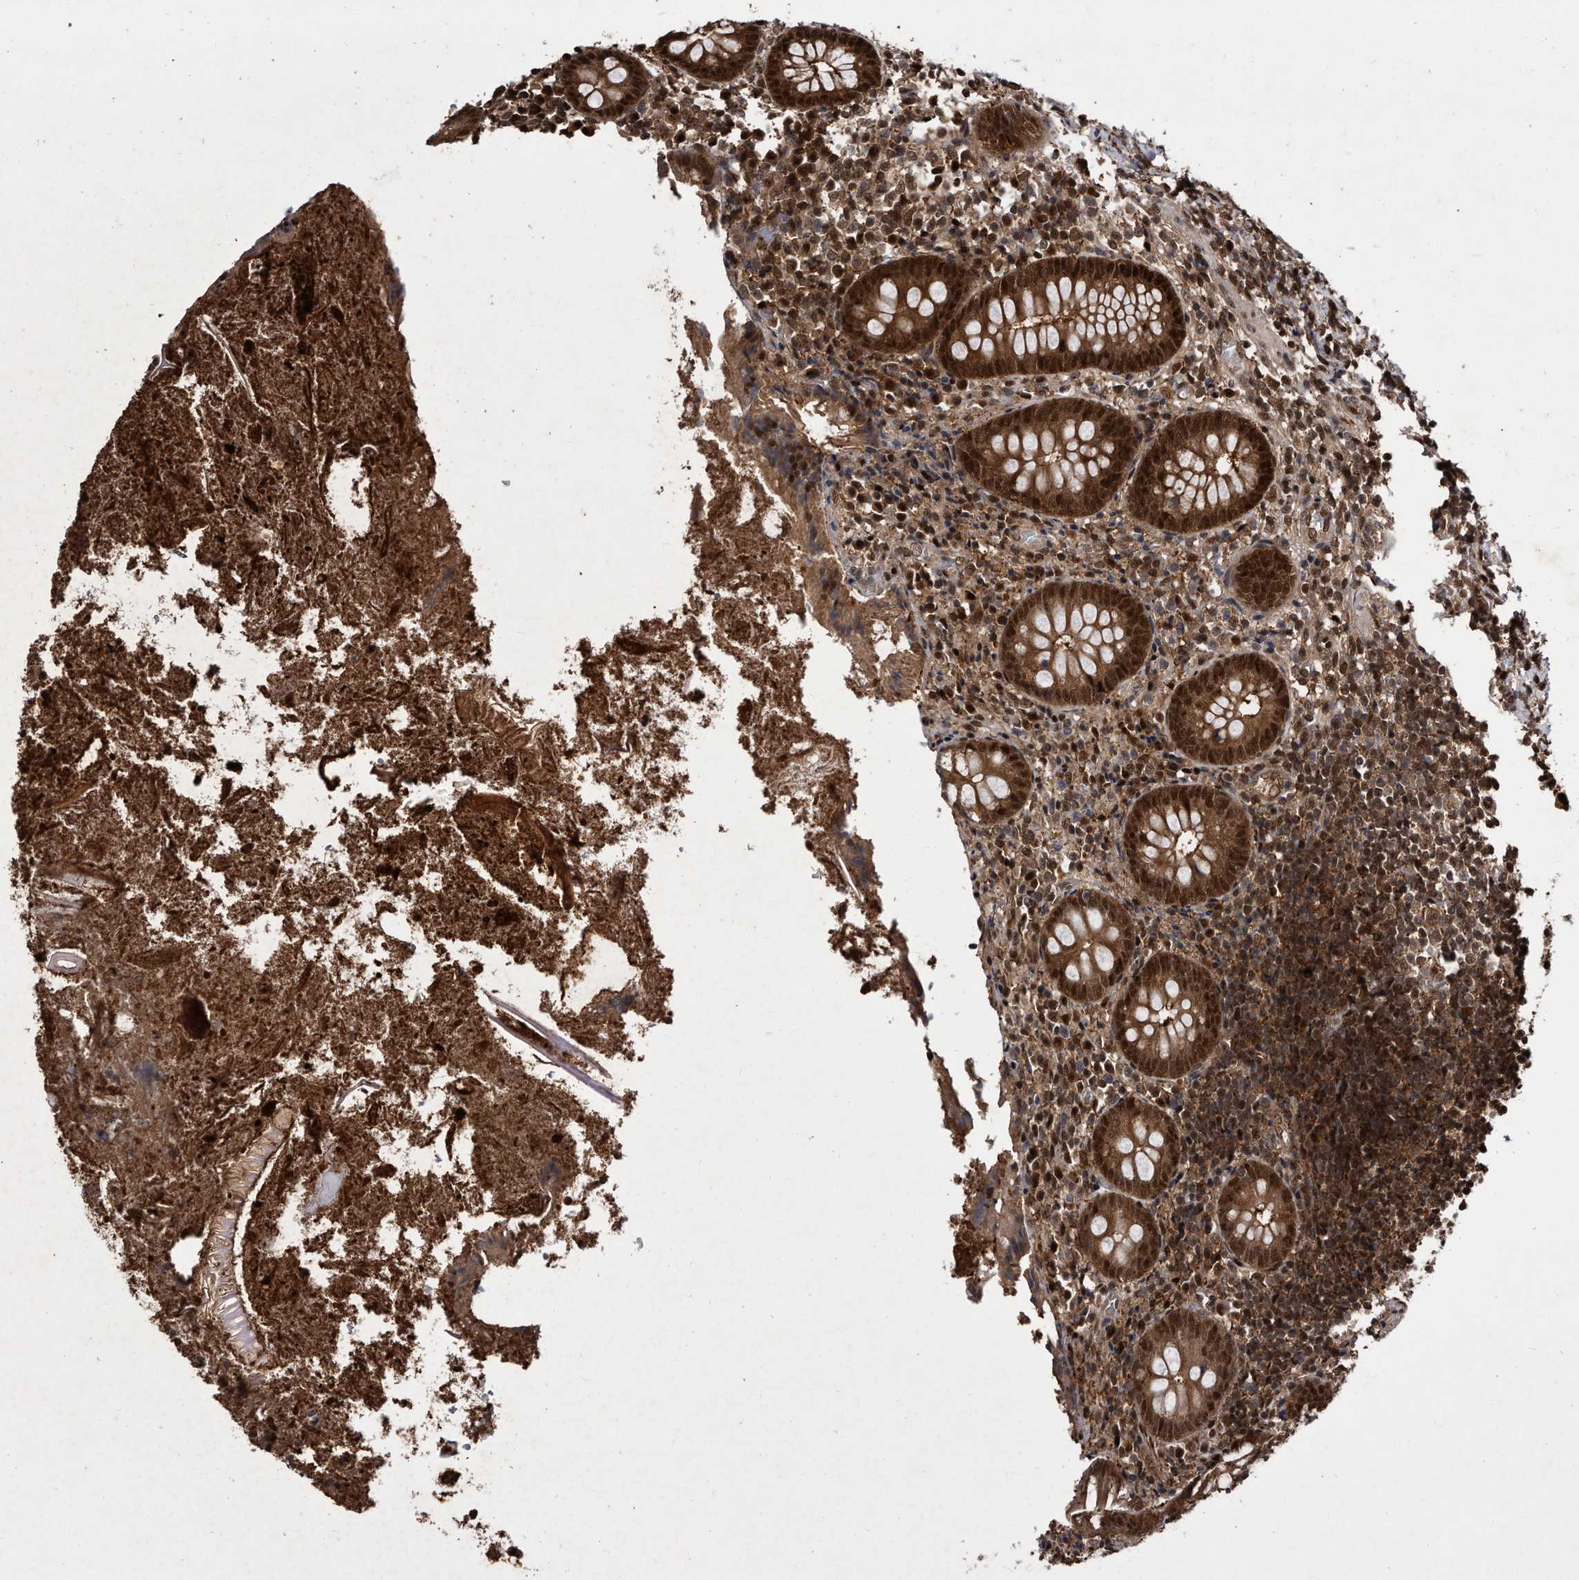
{"staining": {"intensity": "strong", "quantity": ">75%", "location": "cytoplasmic/membranous,nuclear"}, "tissue": "appendix", "cell_type": "Glandular cells", "image_type": "normal", "snomed": [{"axis": "morphology", "description": "Normal tissue, NOS"}, {"axis": "topography", "description": "Appendix"}], "caption": "High-magnification brightfield microscopy of unremarkable appendix stained with DAB (3,3'-diaminobenzidine) (brown) and counterstained with hematoxylin (blue). glandular cells exhibit strong cytoplasmic/membranous,nuclear staining is appreciated in approximately>75% of cells. Nuclei are stained in blue.", "gene": "RAD23B", "patient": {"sex": "female", "age": 17}}